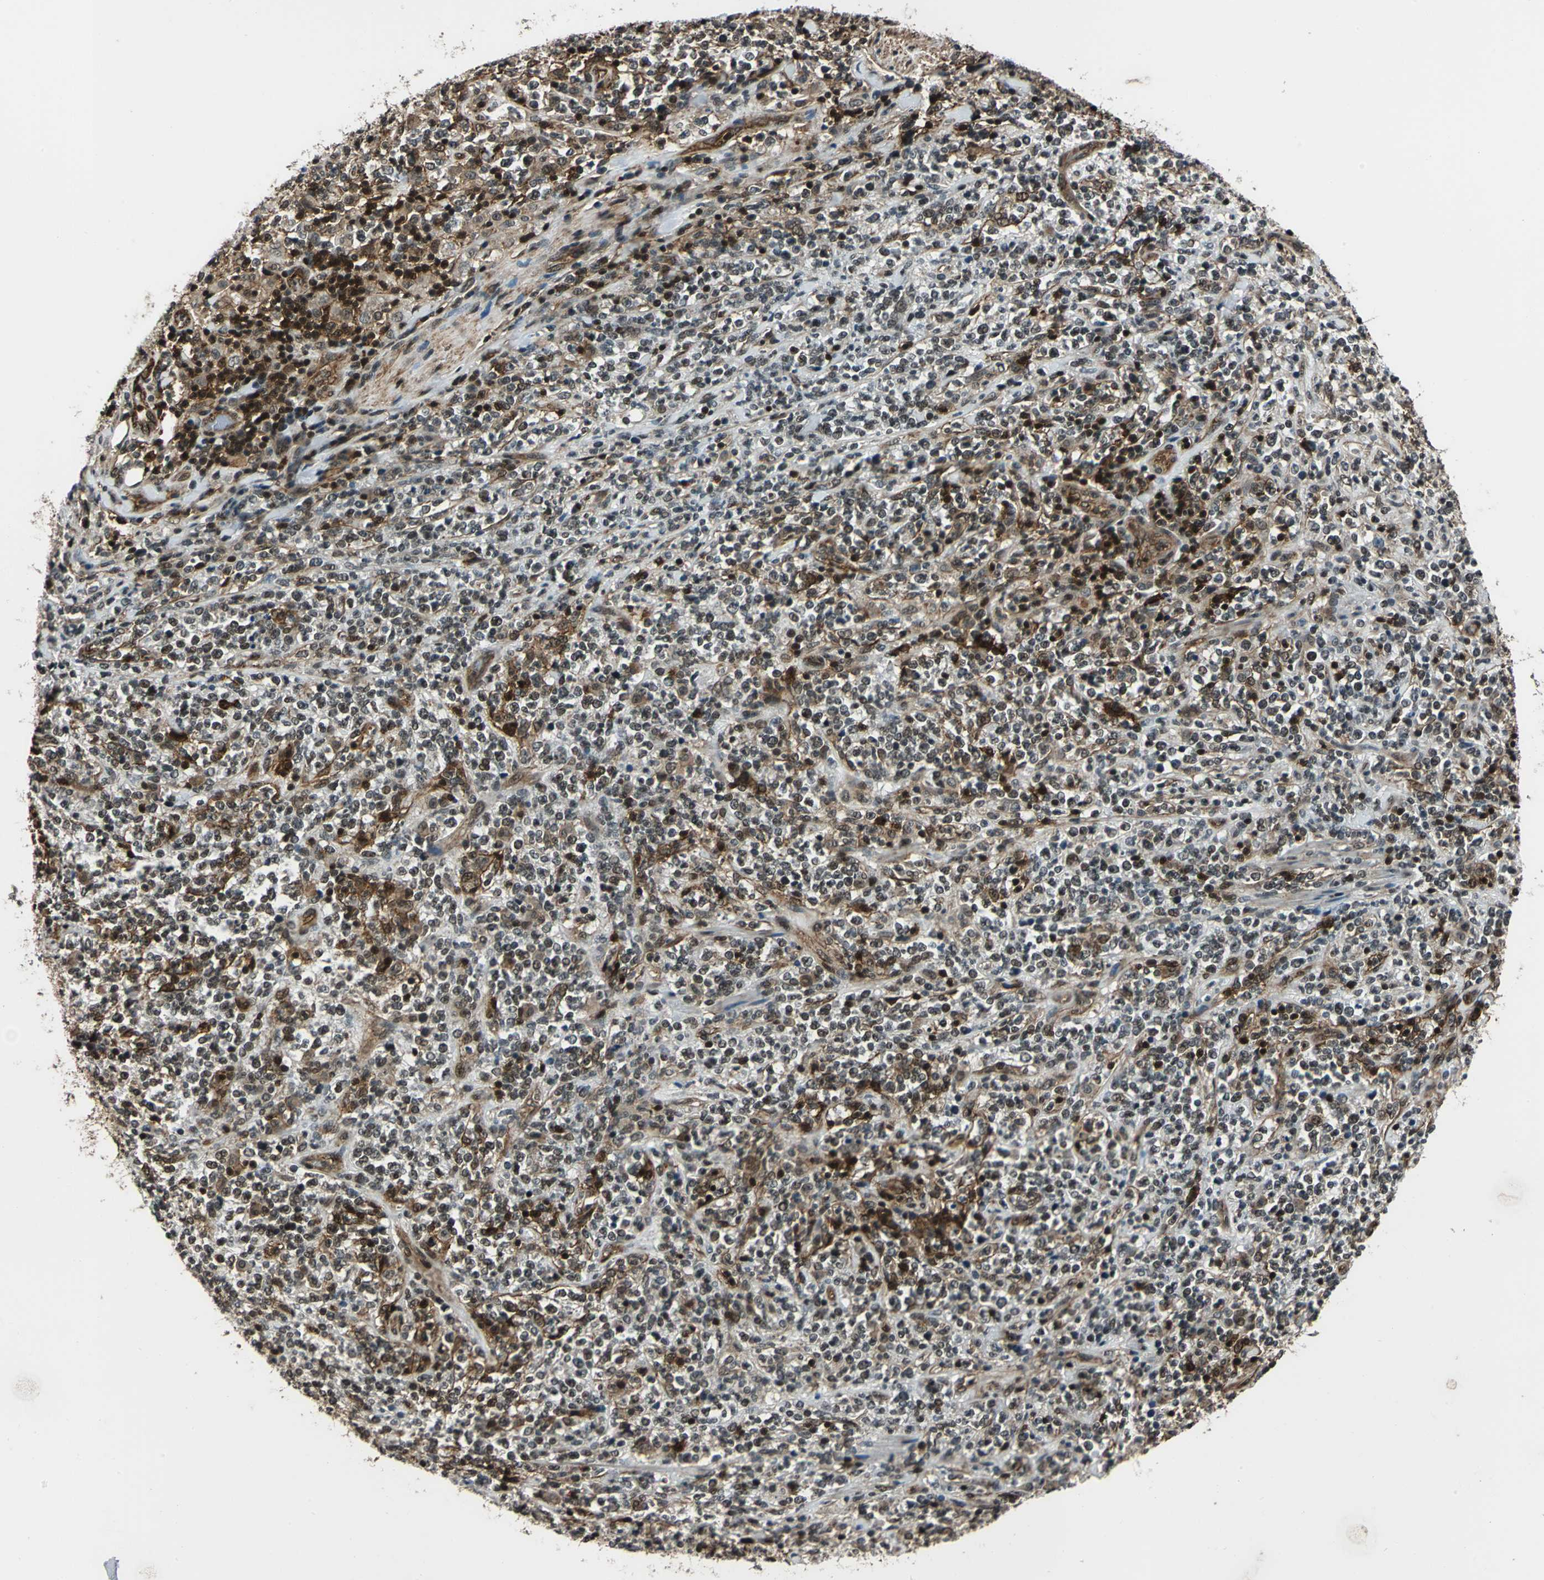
{"staining": {"intensity": "strong", "quantity": "25%-75%", "location": "cytoplasmic/membranous,nuclear"}, "tissue": "lymphoma", "cell_type": "Tumor cells", "image_type": "cancer", "snomed": [{"axis": "morphology", "description": "Malignant lymphoma, non-Hodgkin's type, High grade"}, {"axis": "topography", "description": "Soft tissue"}], "caption": "IHC of malignant lymphoma, non-Hodgkin's type (high-grade) reveals high levels of strong cytoplasmic/membranous and nuclear staining in about 25%-75% of tumor cells.", "gene": "NR2C2", "patient": {"sex": "male", "age": 18}}